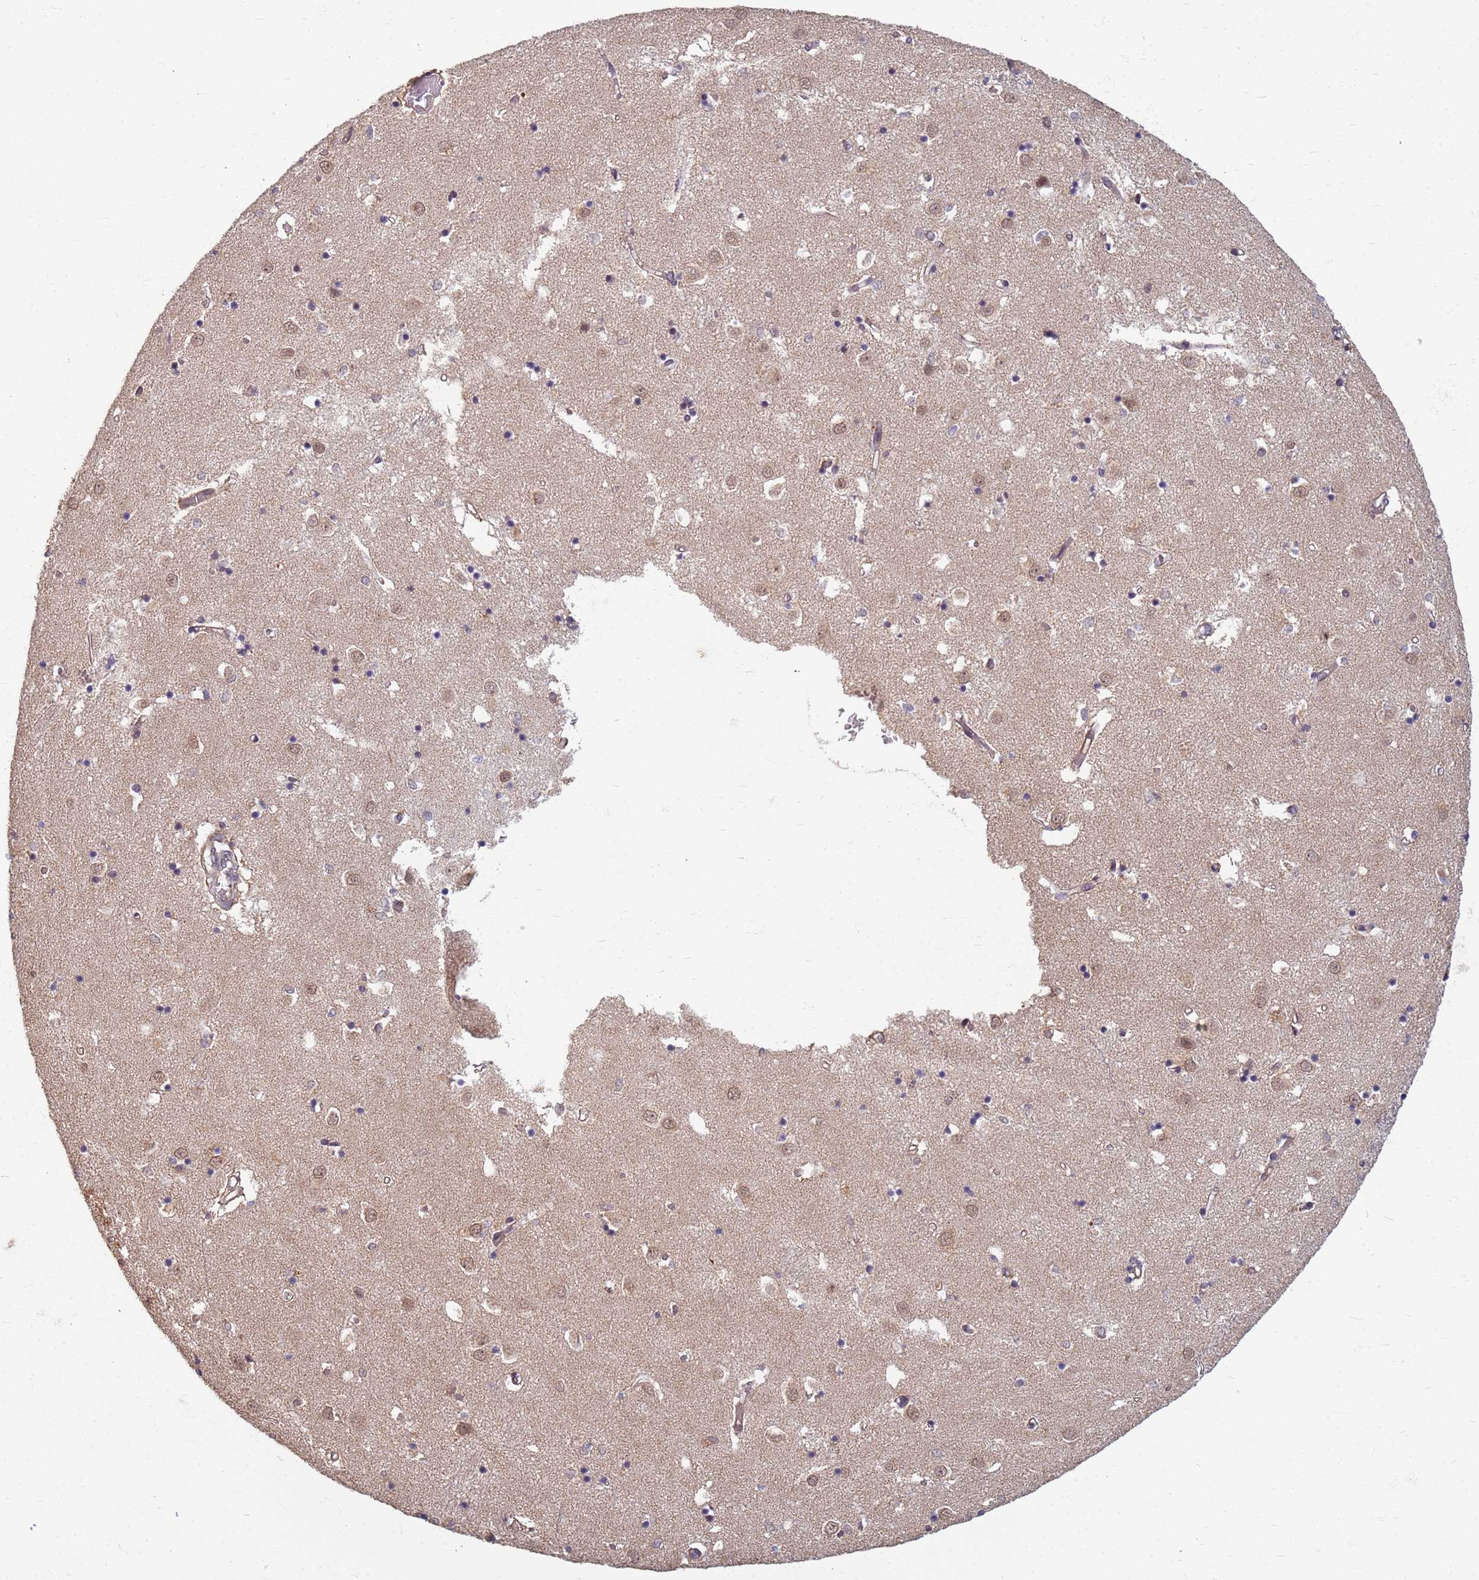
{"staining": {"intensity": "weak", "quantity": "<25%", "location": "cytoplasmic/membranous"}, "tissue": "caudate", "cell_type": "Glial cells", "image_type": "normal", "snomed": [{"axis": "morphology", "description": "Normal tissue, NOS"}, {"axis": "topography", "description": "Lateral ventricle wall"}], "caption": "Glial cells show no significant expression in benign caudate. (Brightfield microscopy of DAB immunohistochemistry at high magnification).", "gene": "ITGB4", "patient": {"sex": "male", "age": 70}}